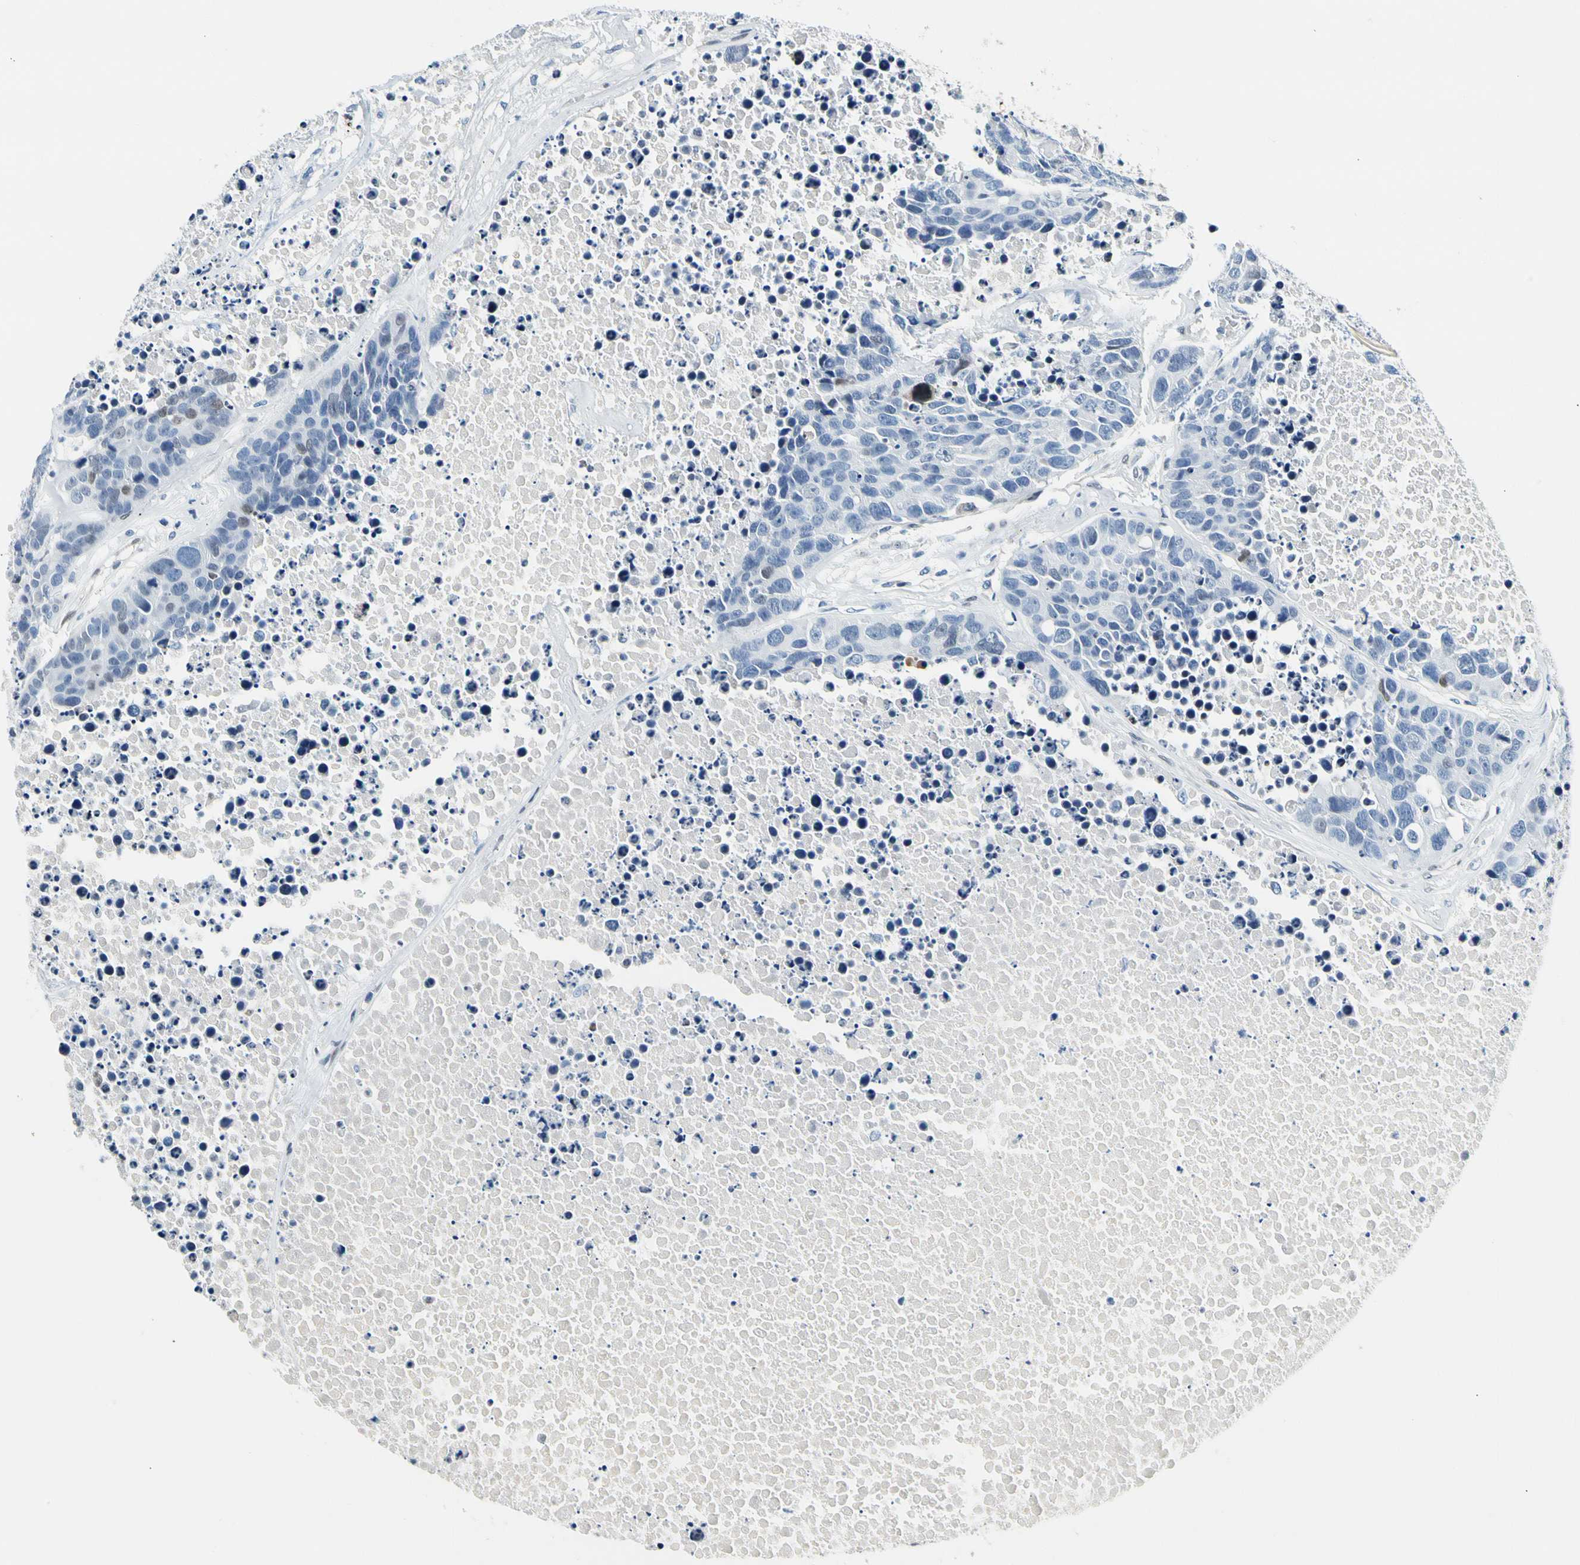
{"staining": {"intensity": "weak", "quantity": "<25%", "location": "nuclear"}, "tissue": "carcinoid", "cell_type": "Tumor cells", "image_type": "cancer", "snomed": [{"axis": "morphology", "description": "Carcinoid, malignant, NOS"}, {"axis": "topography", "description": "Lung"}], "caption": "There is no significant staining in tumor cells of carcinoid (malignant).", "gene": "NFIA", "patient": {"sex": "male", "age": 60}}